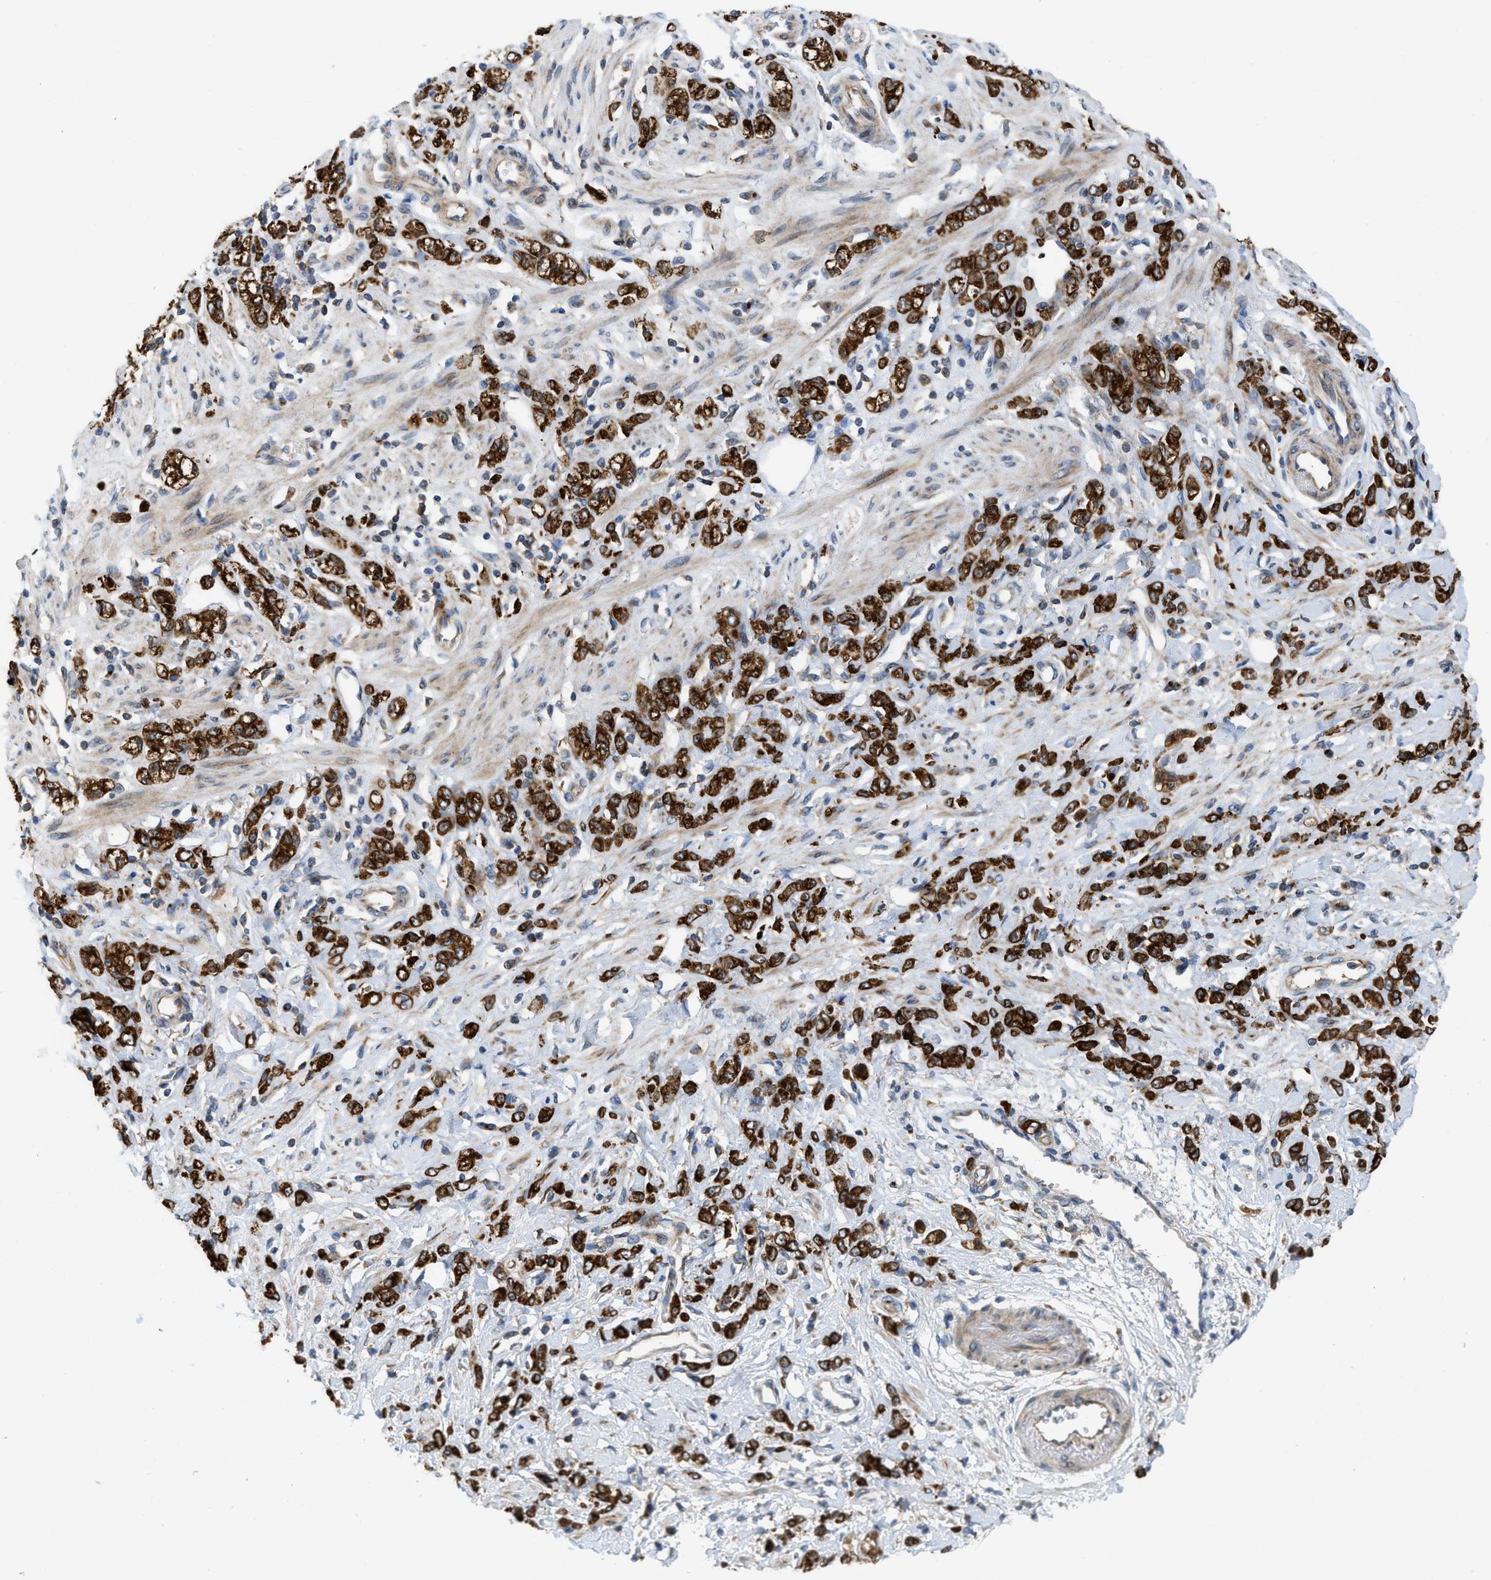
{"staining": {"intensity": "strong", "quantity": ">75%", "location": "cytoplasmic/membranous"}, "tissue": "stomach cancer", "cell_type": "Tumor cells", "image_type": "cancer", "snomed": [{"axis": "morphology", "description": "Normal tissue, NOS"}, {"axis": "morphology", "description": "Adenocarcinoma, NOS"}, {"axis": "topography", "description": "Stomach"}], "caption": "Stomach cancer (adenocarcinoma) was stained to show a protein in brown. There is high levels of strong cytoplasmic/membranous positivity in approximately >75% of tumor cells. Using DAB (3,3'-diaminobenzidine) (brown) and hematoxylin (blue) stains, captured at high magnification using brightfield microscopy.", "gene": "DIPK1A", "patient": {"sex": "male", "age": 82}}